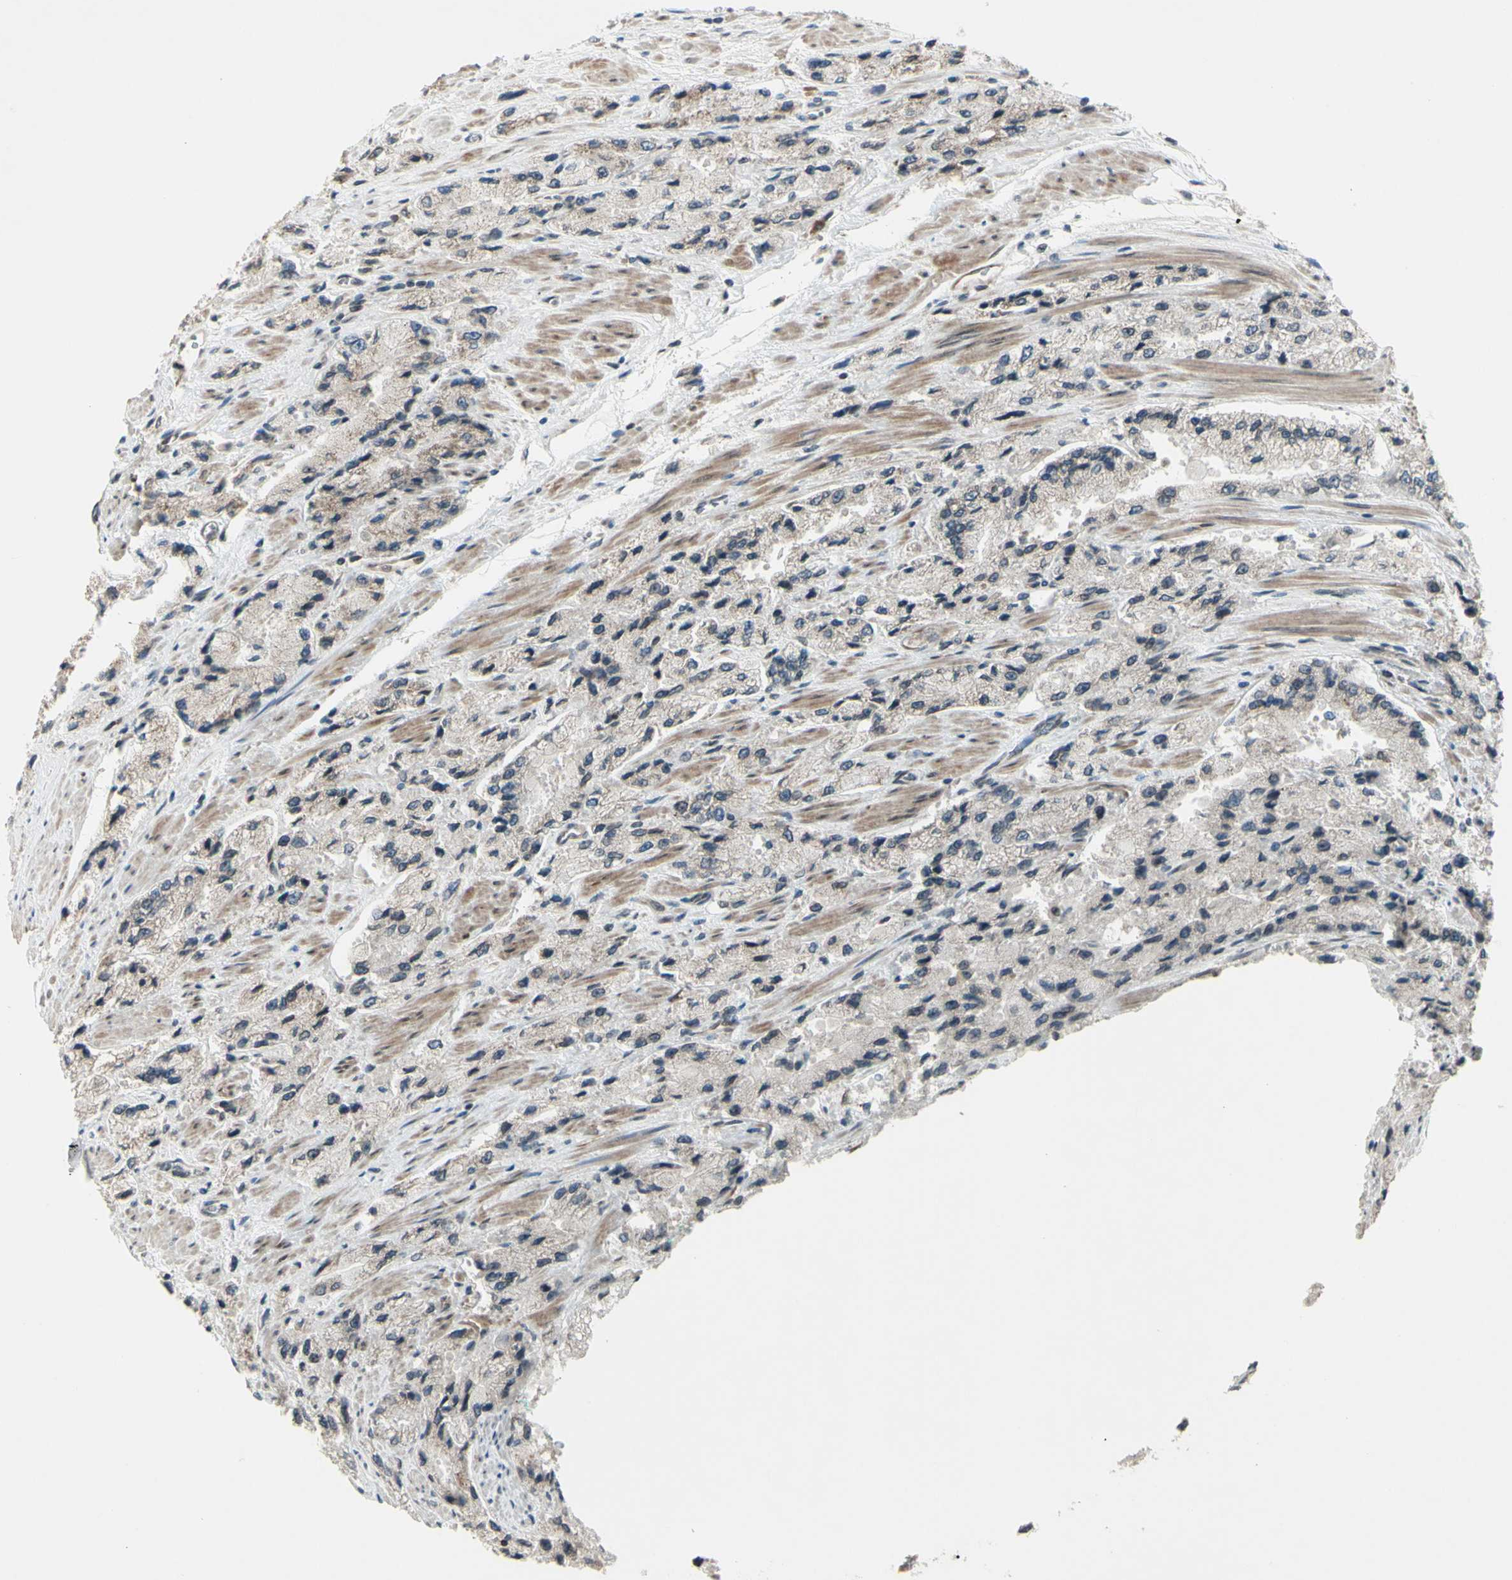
{"staining": {"intensity": "weak", "quantity": "<25%", "location": "cytoplasmic/membranous"}, "tissue": "prostate cancer", "cell_type": "Tumor cells", "image_type": "cancer", "snomed": [{"axis": "morphology", "description": "Adenocarcinoma, High grade"}, {"axis": "topography", "description": "Prostate"}], "caption": "Immunohistochemical staining of human prostate cancer (high-grade adenocarcinoma) exhibits no significant staining in tumor cells.", "gene": "MLF2", "patient": {"sex": "male", "age": 58}}